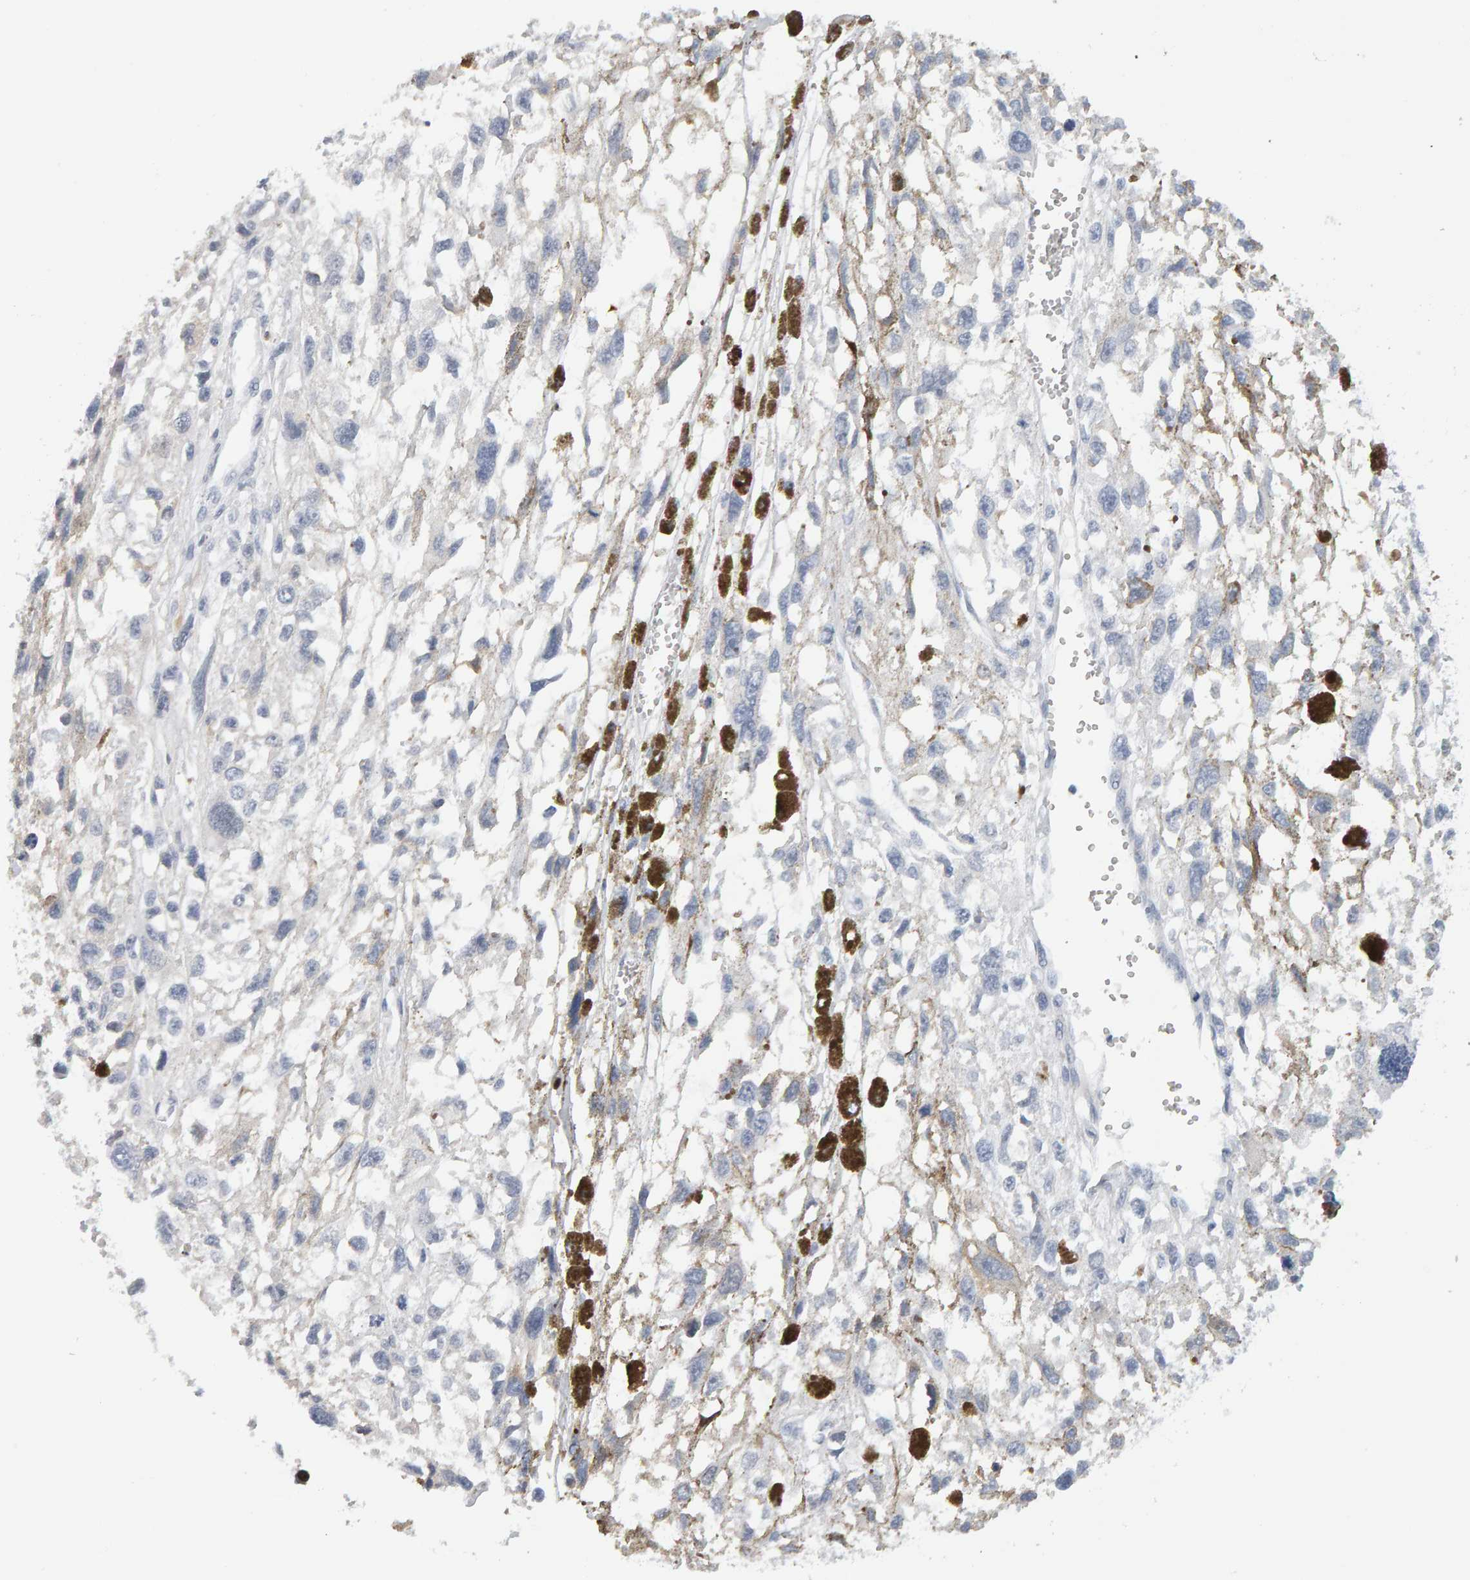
{"staining": {"intensity": "negative", "quantity": "none", "location": "none"}, "tissue": "melanoma", "cell_type": "Tumor cells", "image_type": "cancer", "snomed": [{"axis": "morphology", "description": "Malignant melanoma, Metastatic site"}, {"axis": "topography", "description": "Lymph node"}], "caption": "The immunohistochemistry micrograph has no significant staining in tumor cells of malignant melanoma (metastatic site) tissue.", "gene": "CTH", "patient": {"sex": "male", "age": 59}}